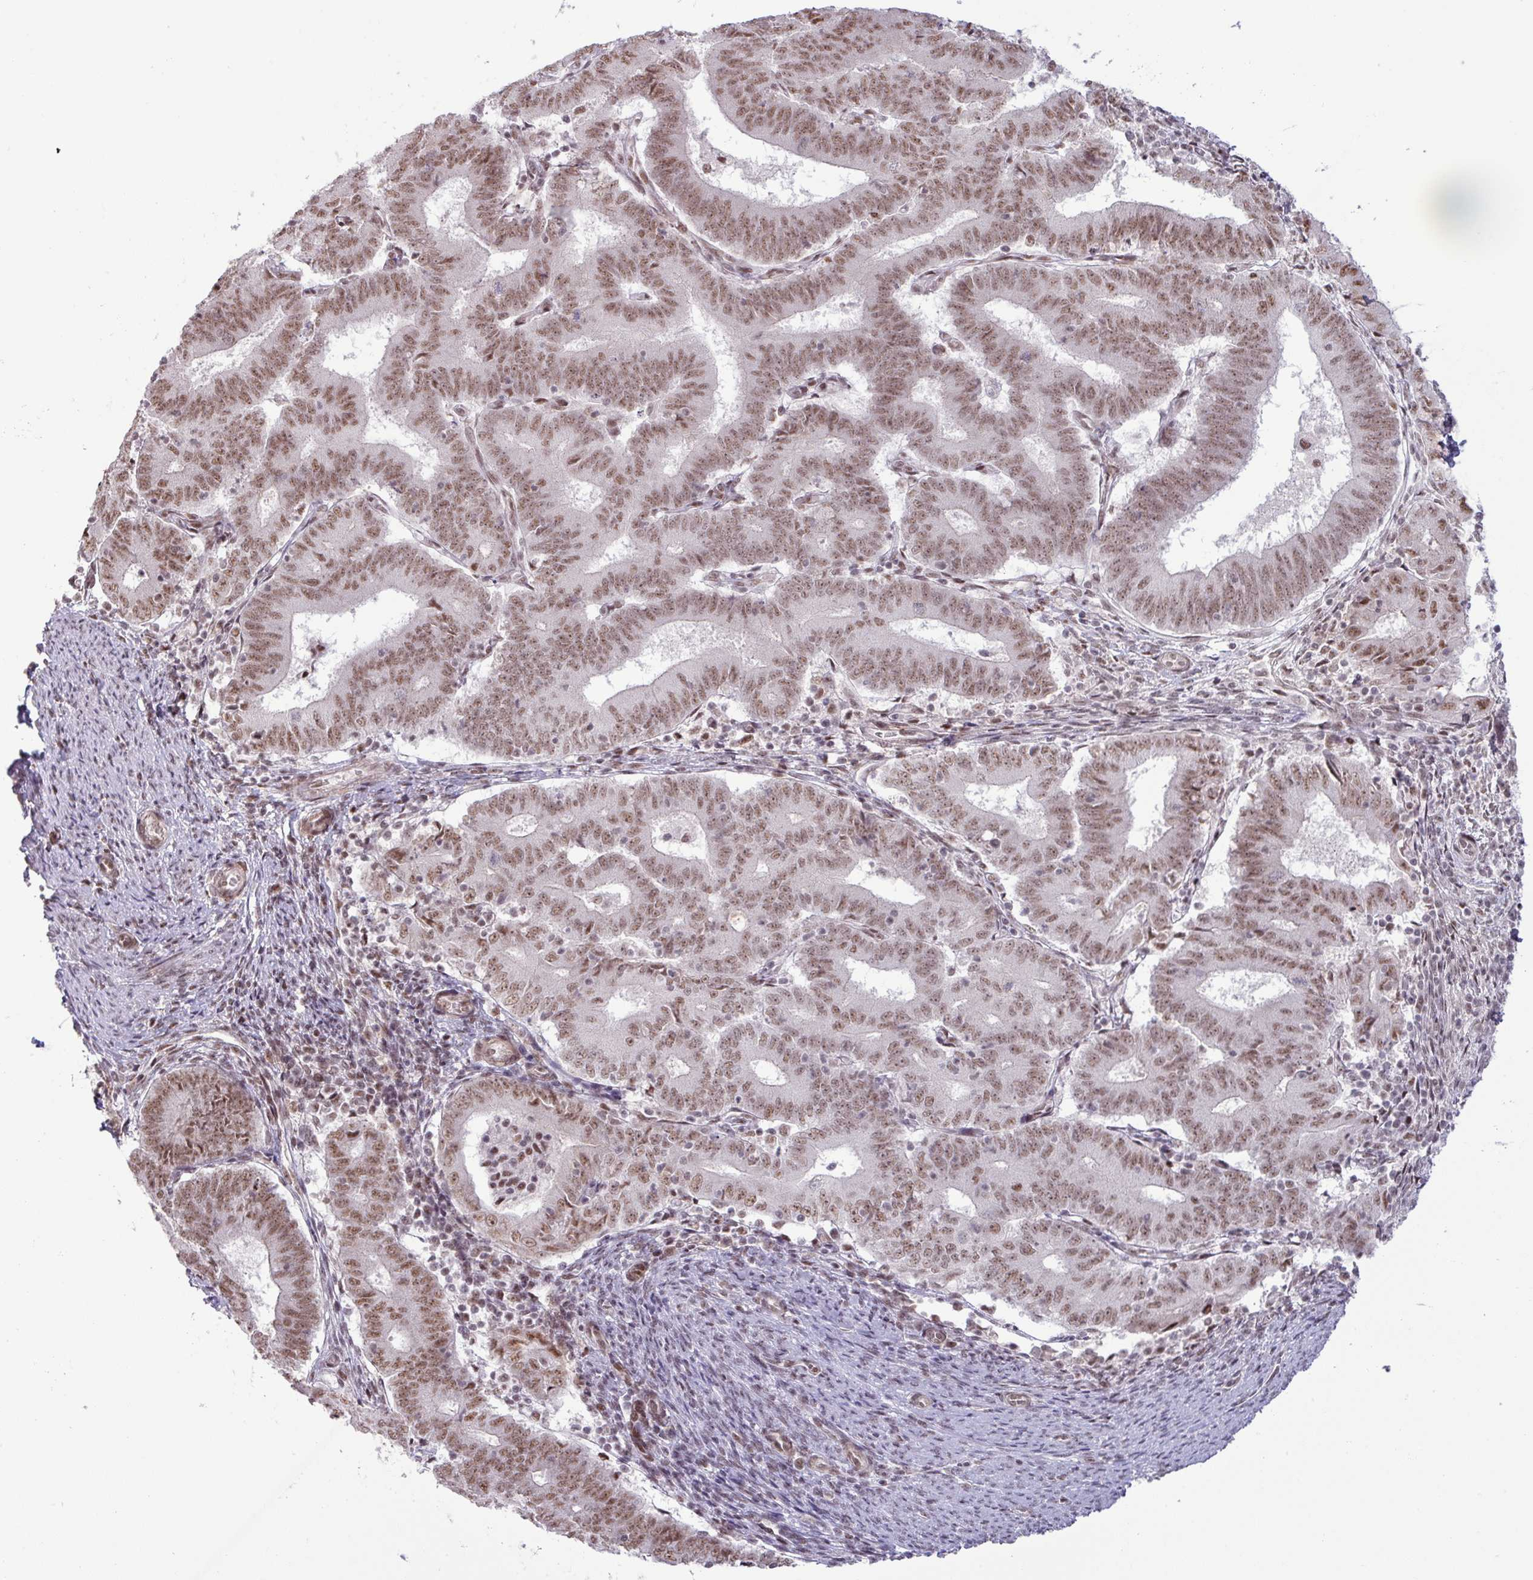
{"staining": {"intensity": "moderate", "quantity": ">75%", "location": "nuclear"}, "tissue": "endometrial cancer", "cell_type": "Tumor cells", "image_type": "cancer", "snomed": [{"axis": "morphology", "description": "Adenocarcinoma, NOS"}, {"axis": "topography", "description": "Endometrium"}], "caption": "Protein expression analysis of human adenocarcinoma (endometrial) reveals moderate nuclear expression in approximately >75% of tumor cells. The protein of interest is stained brown, and the nuclei are stained in blue (DAB (3,3'-diaminobenzidine) IHC with brightfield microscopy, high magnification).", "gene": "PTPN20", "patient": {"sex": "female", "age": 70}}